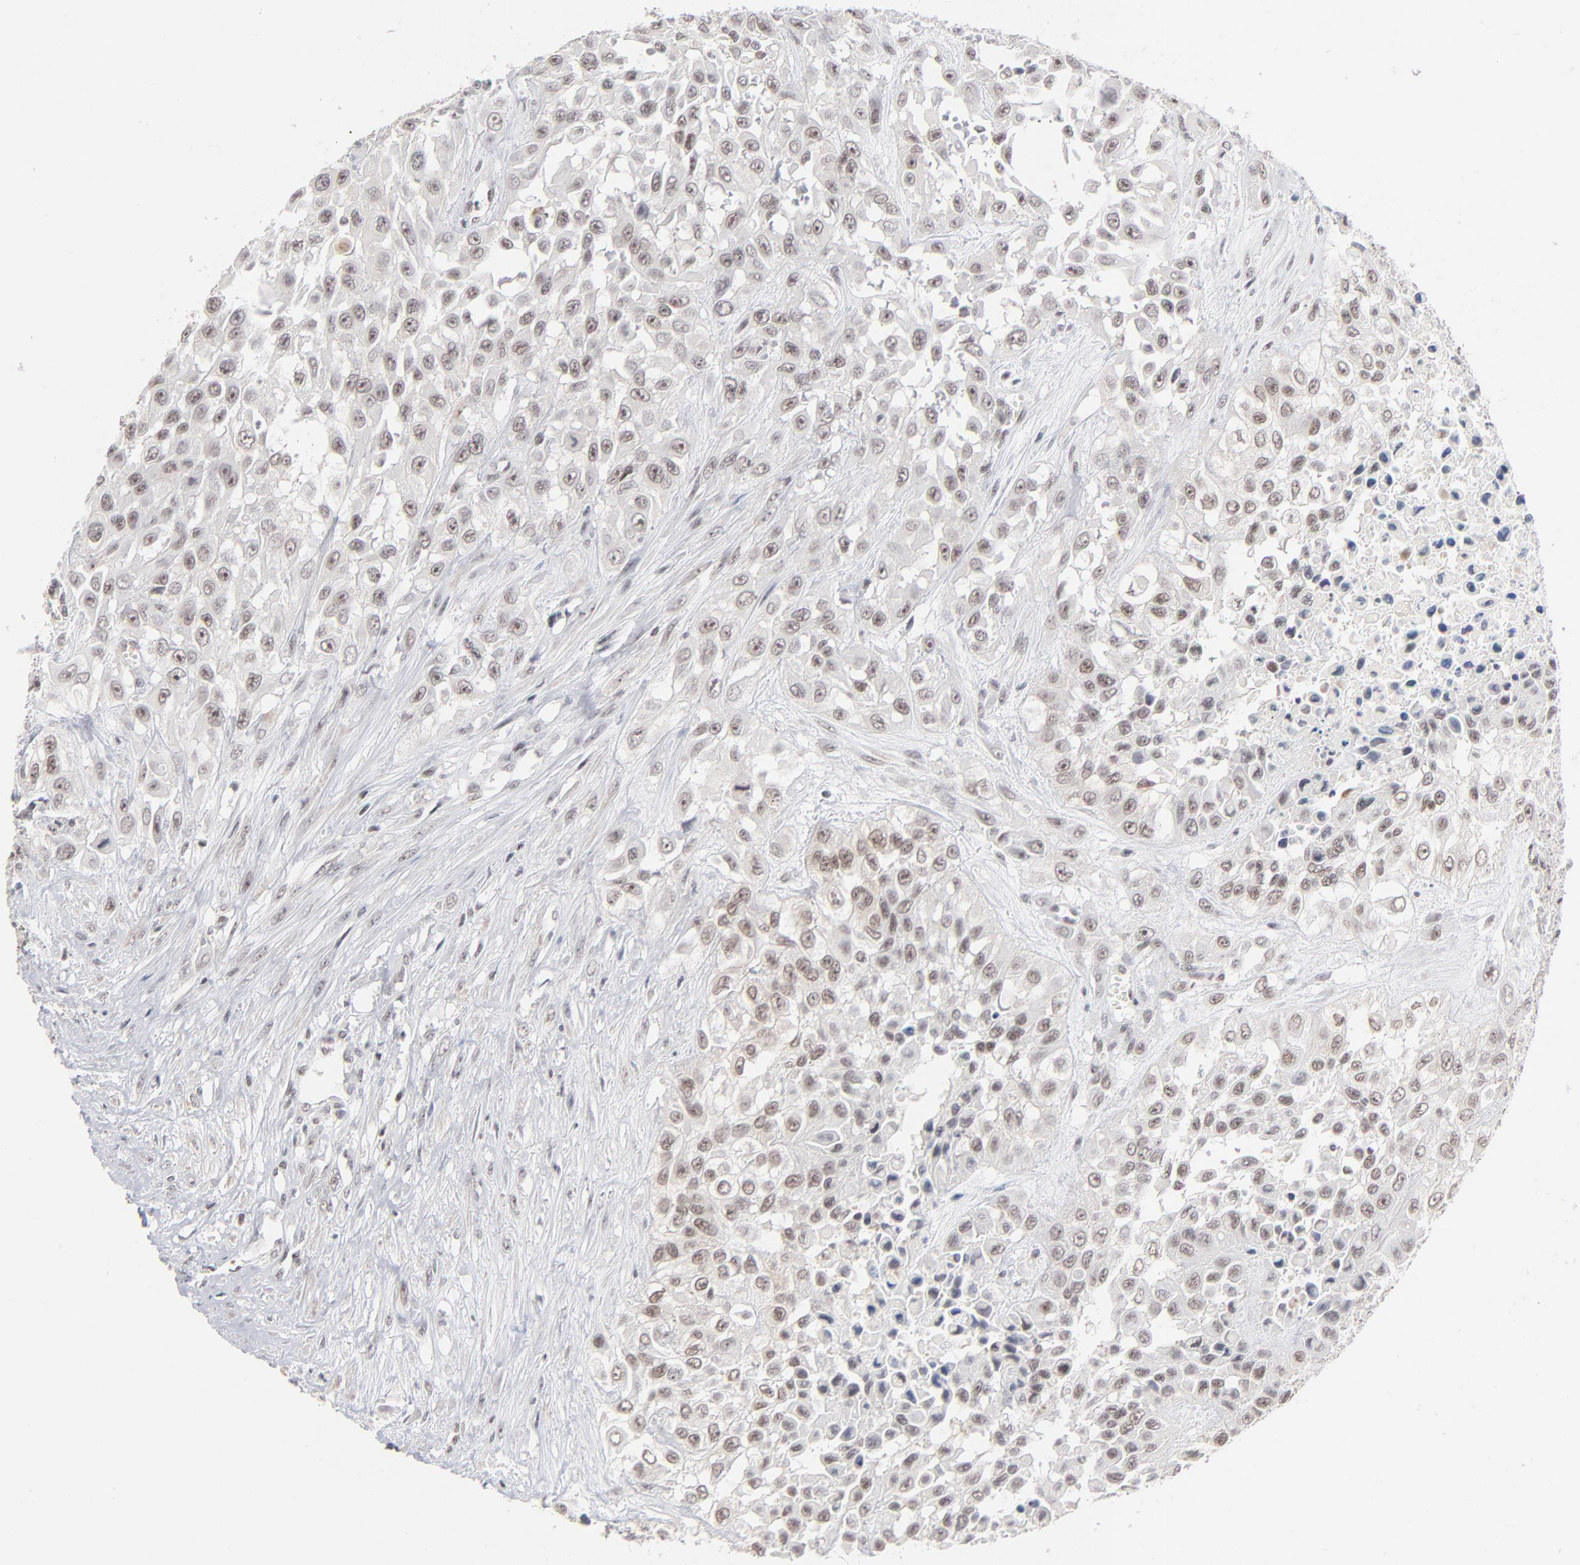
{"staining": {"intensity": "weak", "quantity": ">75%", "location": "nuclear"}, "tissue": "urothelial cancer", "cell_type": "Tumor cells", "image_type": "cancer", "snomed": [{"axis": "morphology", "description": "Urothelial carcinoma, High grade"}, {"axis": "topography", "description": "Urinary bladder"}], "caption": "Urothelial carcinoma (high-grade) tissue exhibits weak nuclear positivity in about >75% of tumor cells (DAB IHC with brightfield microscopy, high magnification).", "gene": "ZNF143", "patient": {"sex": "male", "age": 57}}